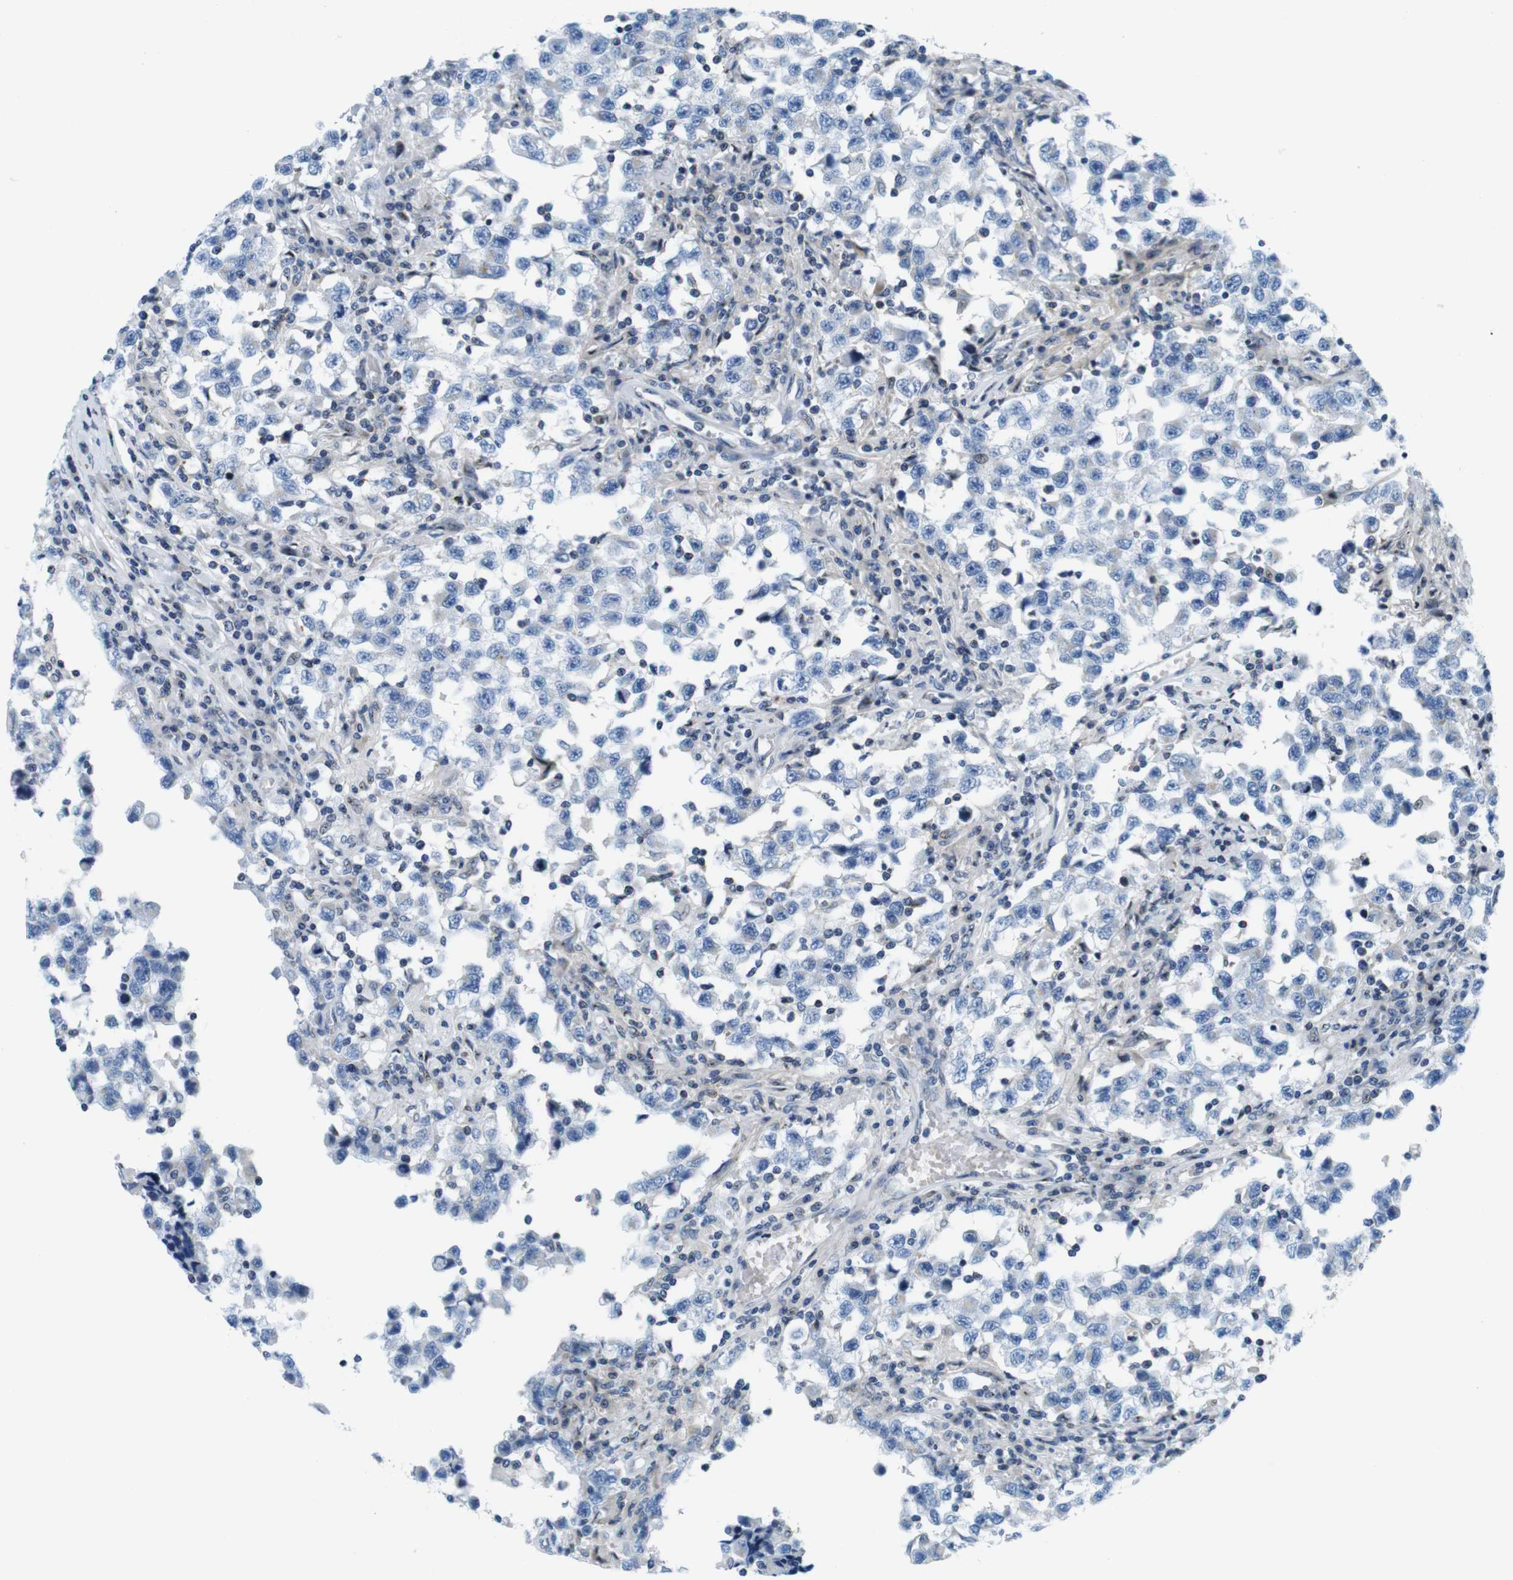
{"staining": {"intensity": "weak", "quantity": "<25%", "location": "cytoplasmic/membranous"}, "tissue": "testis cancer", "cell_type": "Tumor cells", "image_type": "cancer", "snomed": [{"axis": "morphology", "description": "Carcinoma, Embryonal, NOS"}, {"axis": "topography", "description": "Testis"}], "caption": "Tumor cells show no significant staining in testis cancer.", "gene": "ZDHHC3", "patient": {"sex": "male", "age": 21}}